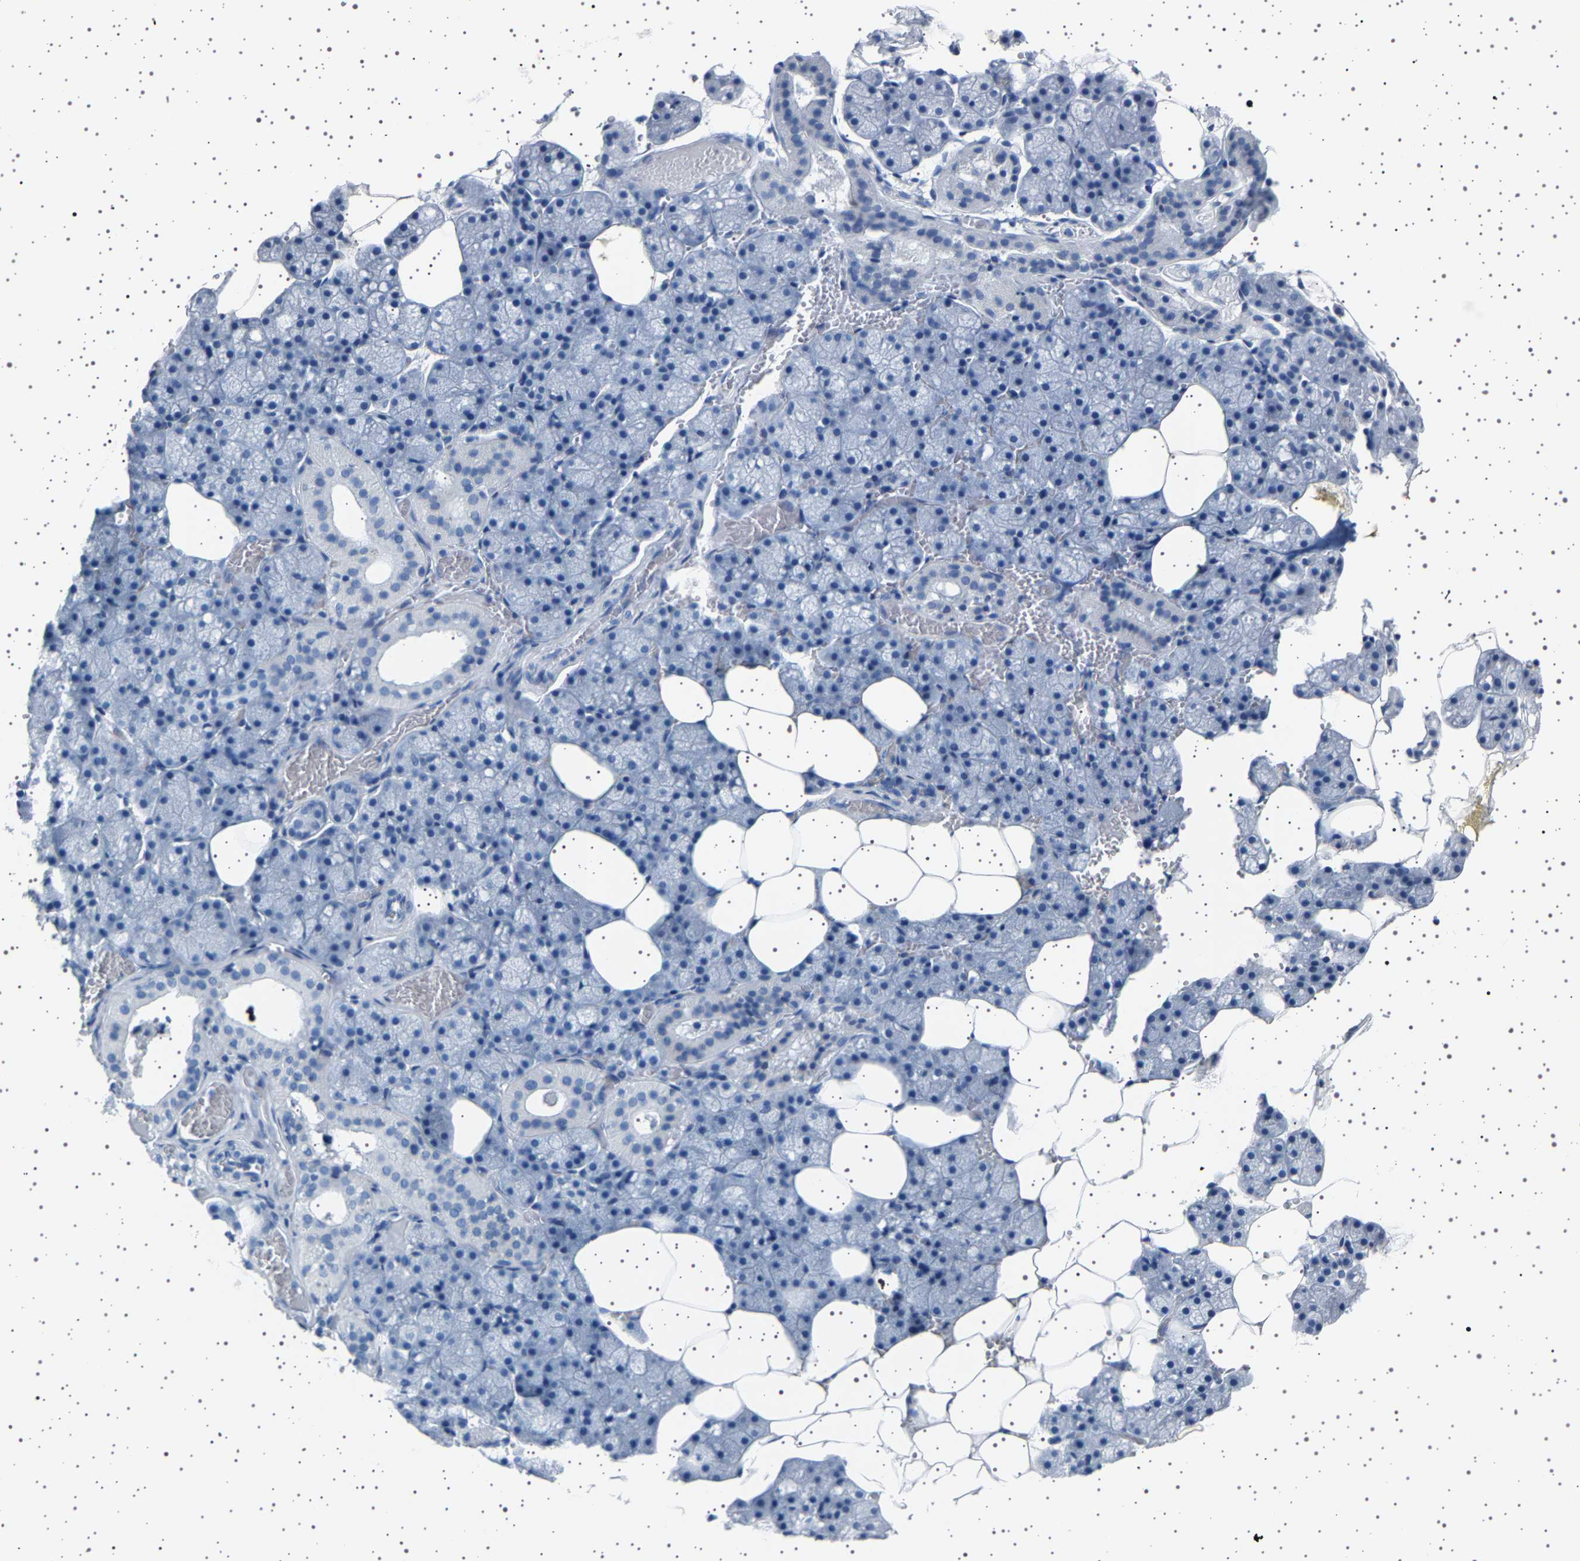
{"staining": {"intensity": "negative", "quantity": "none", "location": "none"}, "tissue": "salivary gland", "cell_type": "Glandular cells", "image_type": "normal", "snomed": [{"axis": "morphology", "description": "Normal tissue, NOS"}, {"axis": "topography", "description": "Salivary gland"}], "caption": "Immunohistochemical staining of normal salivary gland reveals no significant positivity in glandular cells.", "gene": "TFF3", "patient": {"sex": "male", "age": 62}}